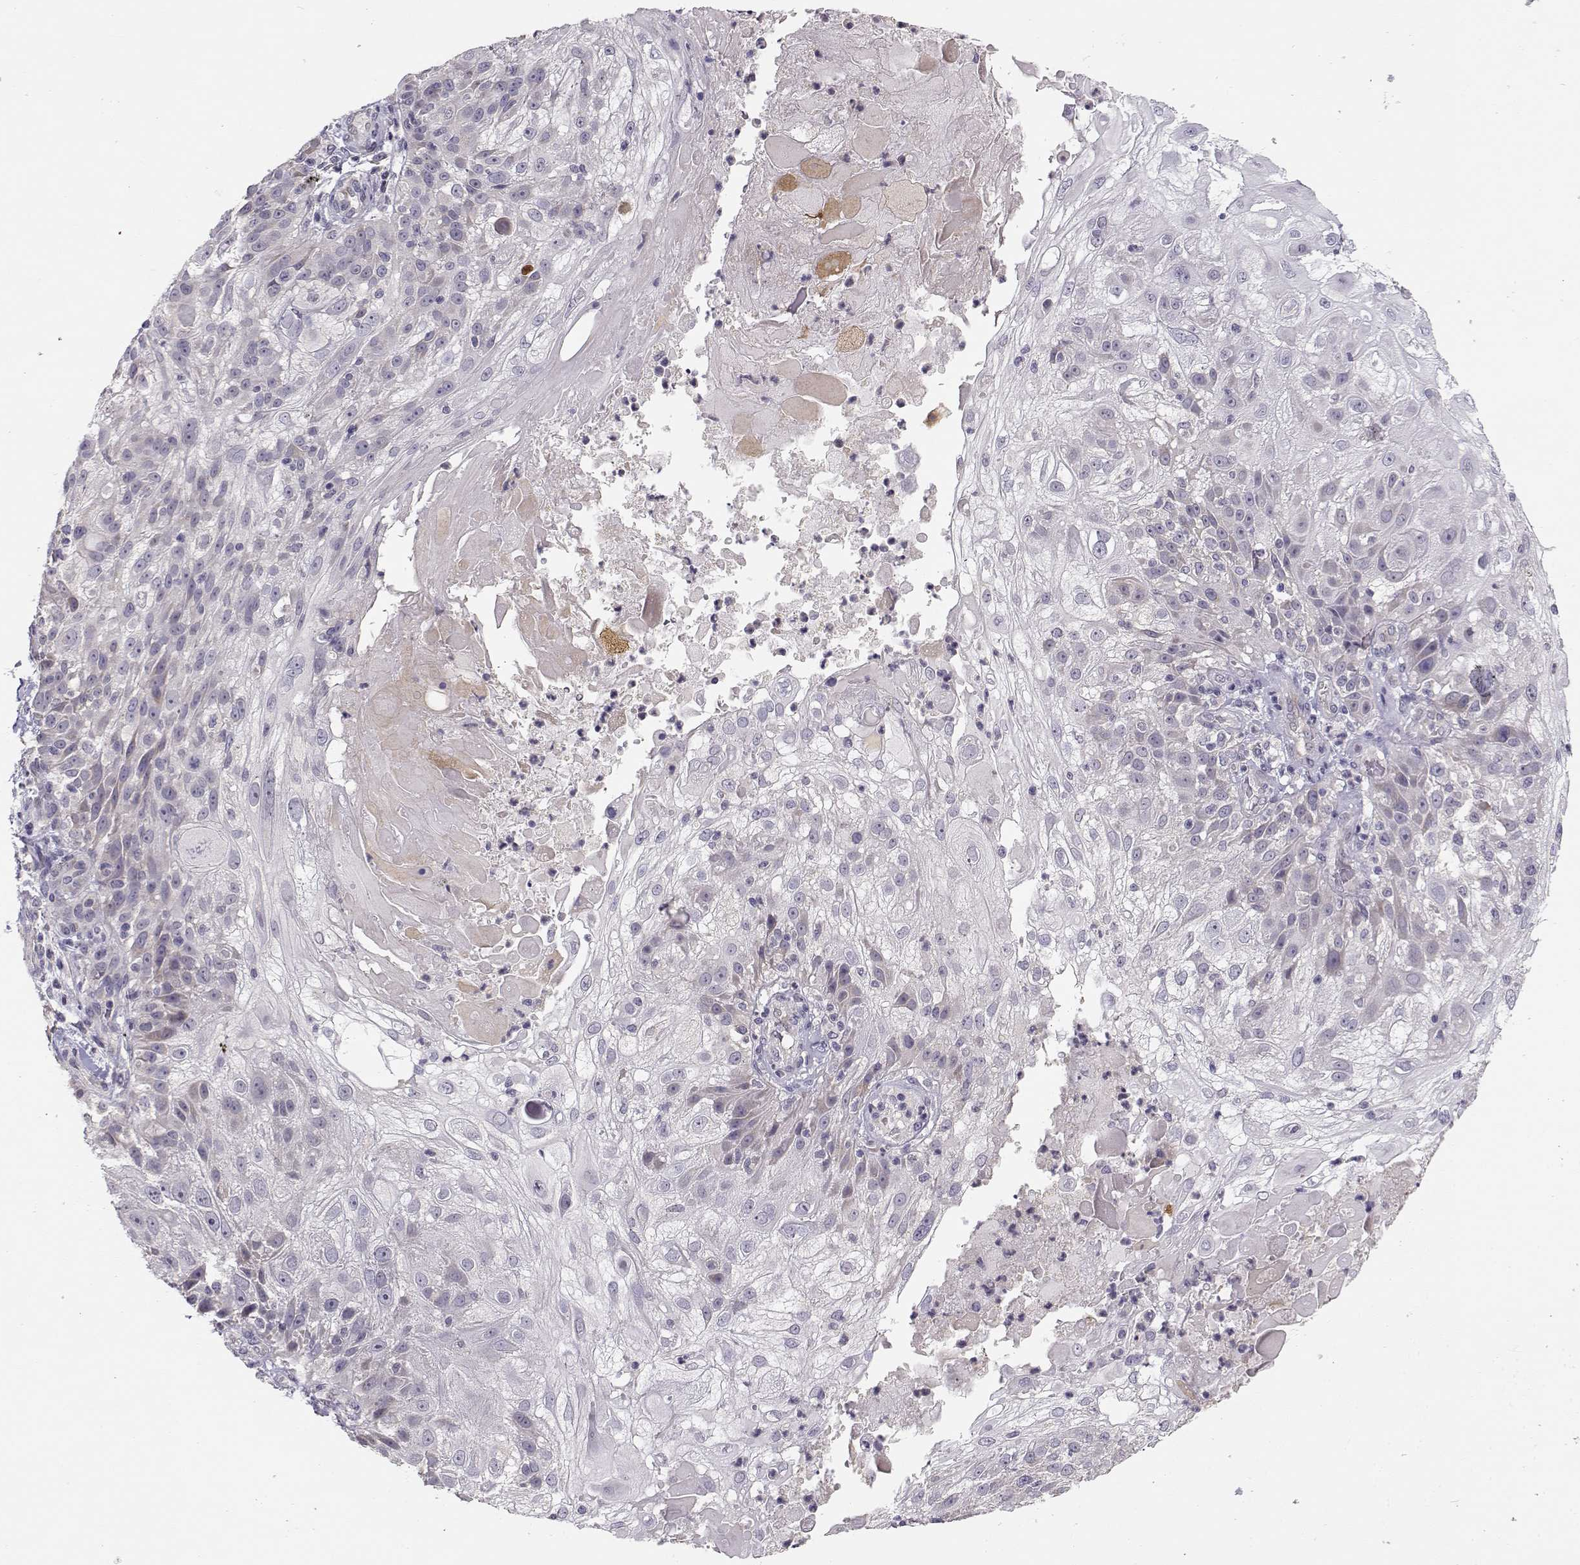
{"staining": {"intensity": "negative", "quantity": "none", "location": "none"}, "tissue": "skin cancer", "cell_type": "Tumor cells", "image_type": "cancer", "snomed": [{"axis": "morphology", "description": "Normal tissue, NOS"}, {"axis": "morphology", "description": "Squamous cell carcinoma, NOS"}, {"axis": "topography", "description": "Skin"}], "caption": "A micrograph of human skin cancer is negative for staining in tumor cells.", "gene": "TMEM145", "patient": {"sex": "female", "age": 83}}